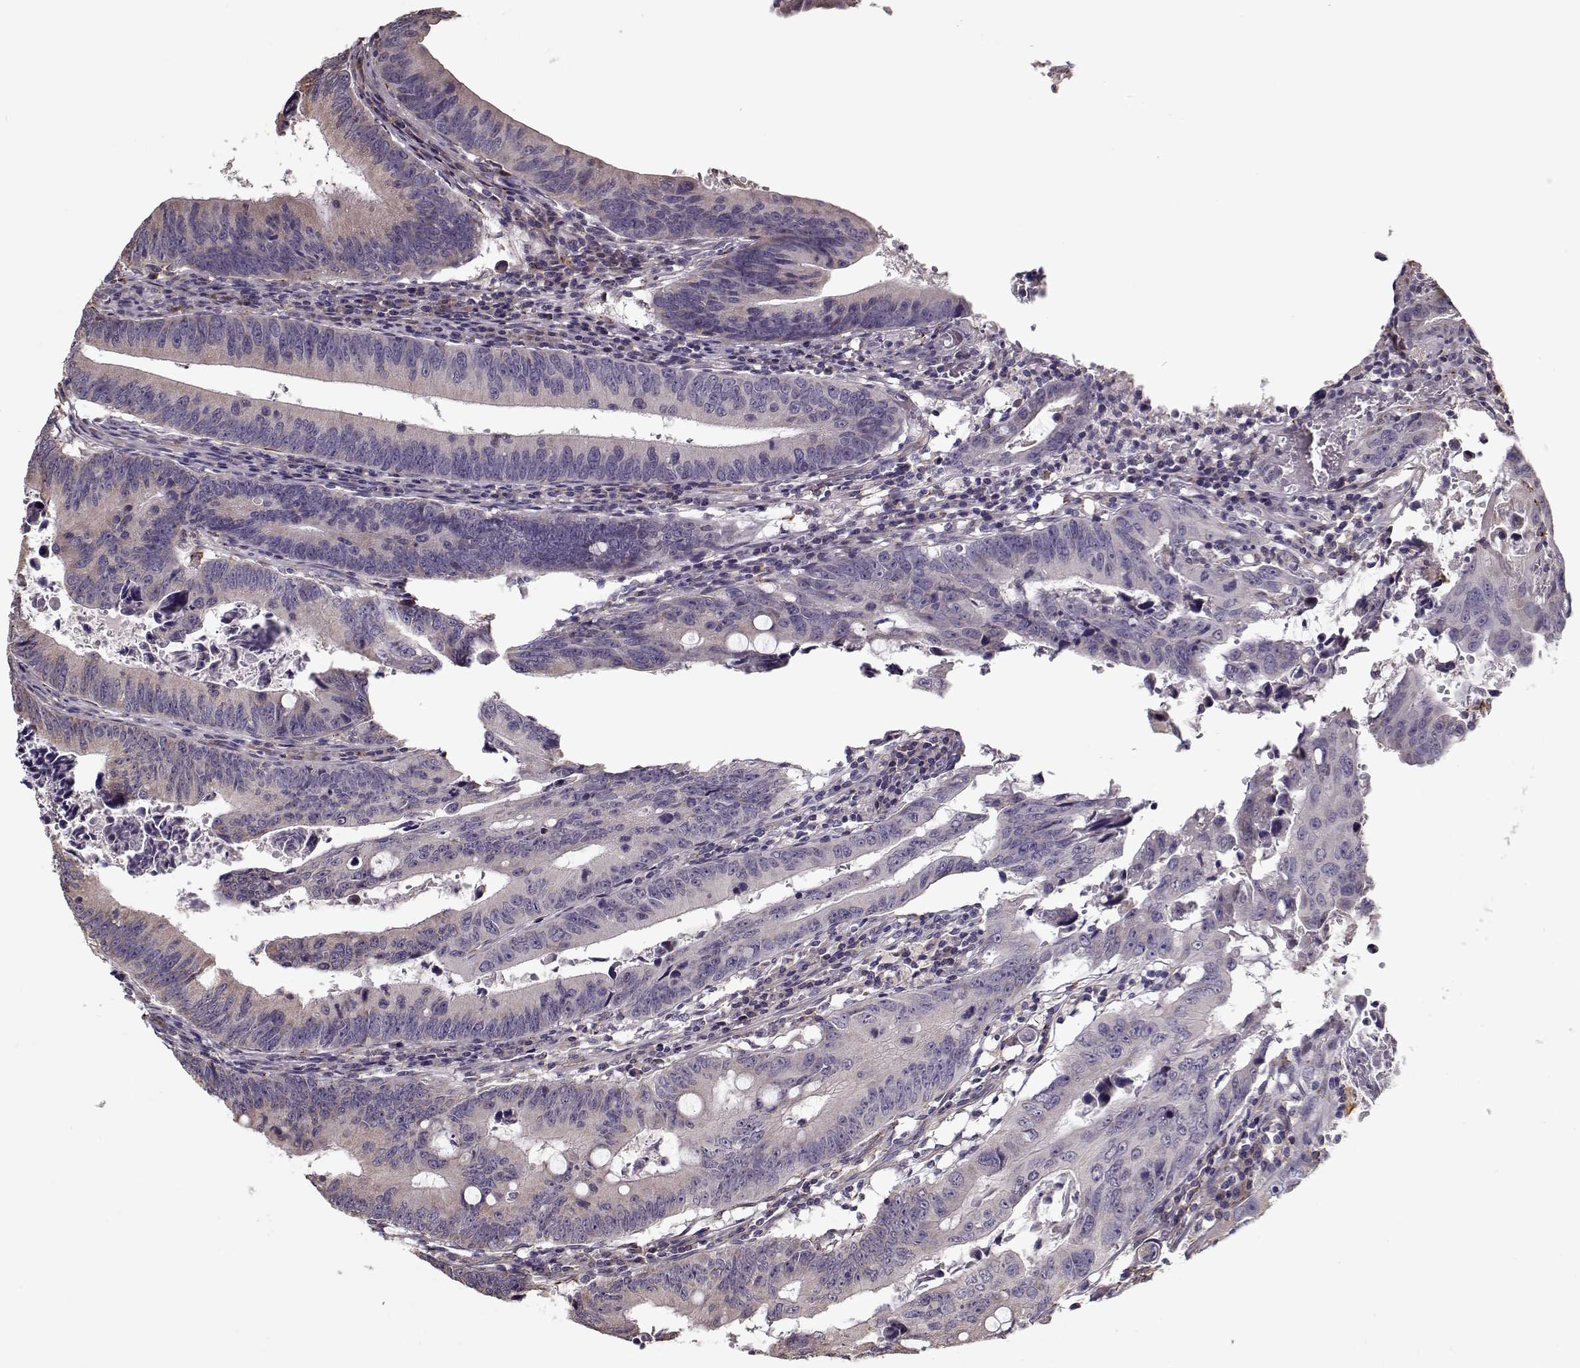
{"staining": {"intensity": "weak", "quantity": "25%-75%", "location": "cytoplasmic/membranous"}, "tissue": "colorectal cancer", "cell_type": "Tumor cells", "image_type": "cancer", "snomed": [{"axis": "morphology", "description": "Adenocarcinoma, NOS"}, {"axis": "topography", "description": "Colon"}], "caption": "Immunohistochemistry (IHC) (DAB (3,3'-diaminobenzidine)) staining of colorectal adenocarcinoma demonstrates weak cytoplasmic/membranous protein positivity in approximately 25%-75% of tumor cells. (Brightfield microscopy of DAB IHC at high magnification).", "gene": "IMMP1L", "patient": {"sex": "female", "age": 87}}